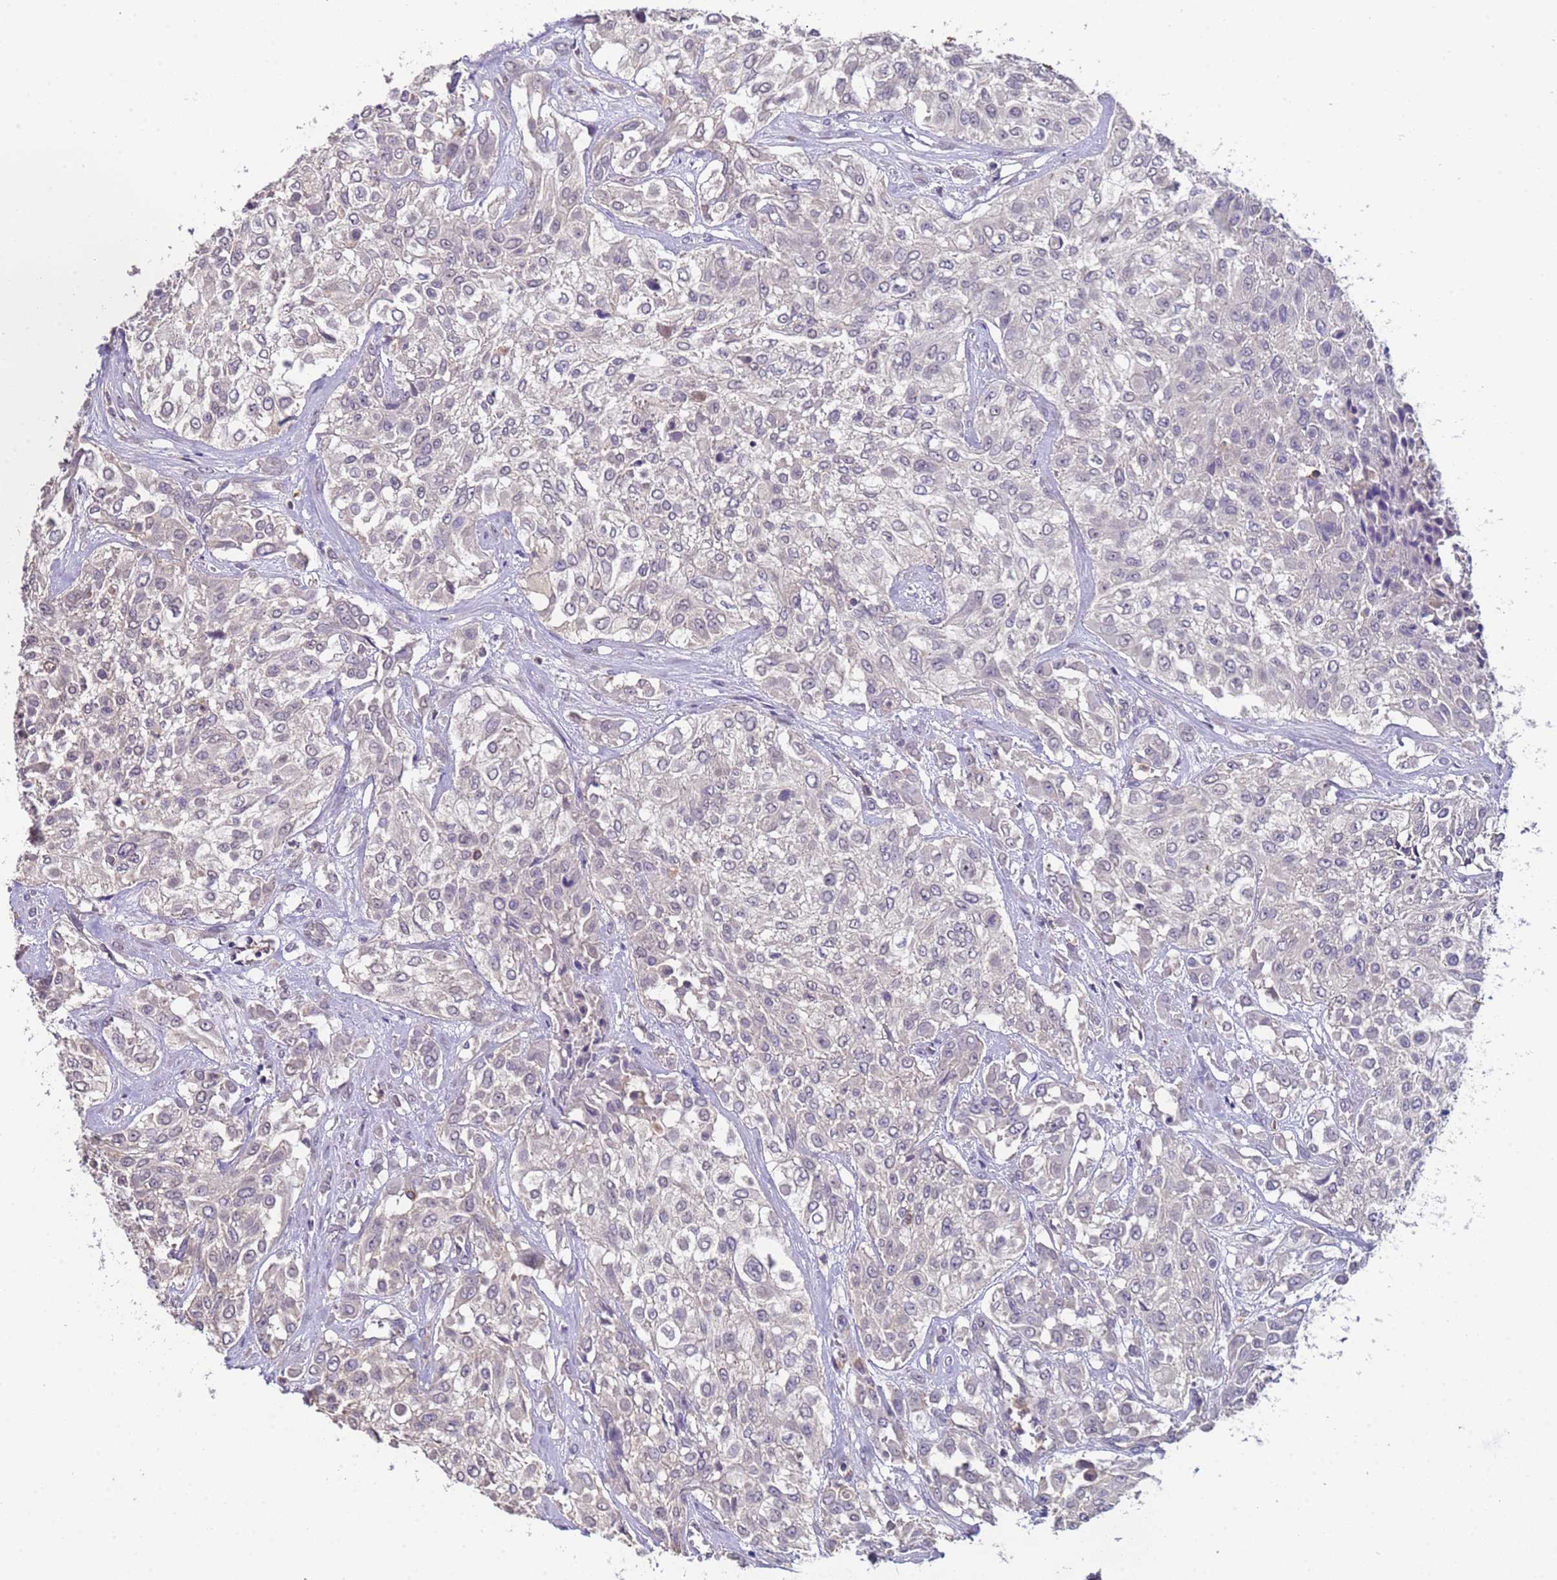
{"staining": {"intensity": "negative", "quantity": "none", "location": "none"}, "tissue": "urothelial cancer", "cell_type": "Tumor cells", "image_type": "cancer", "snomed": [{"axis": "morphology", "description": "Urothelial carcinoma, High grade"}, {"axis": "topography", "description": "Urinary bladder"}], "caption": "This is a photomicrograph of IHC staining of urothelial cancer, which shows no positivity in tumor cells. (Brightfield microscopy of DAB (3,3'-diaminobenzidine) immunohistochemistry at high magnification).", "gene": "ZNF248", "patient": {"sex": "male", "age": 57}}